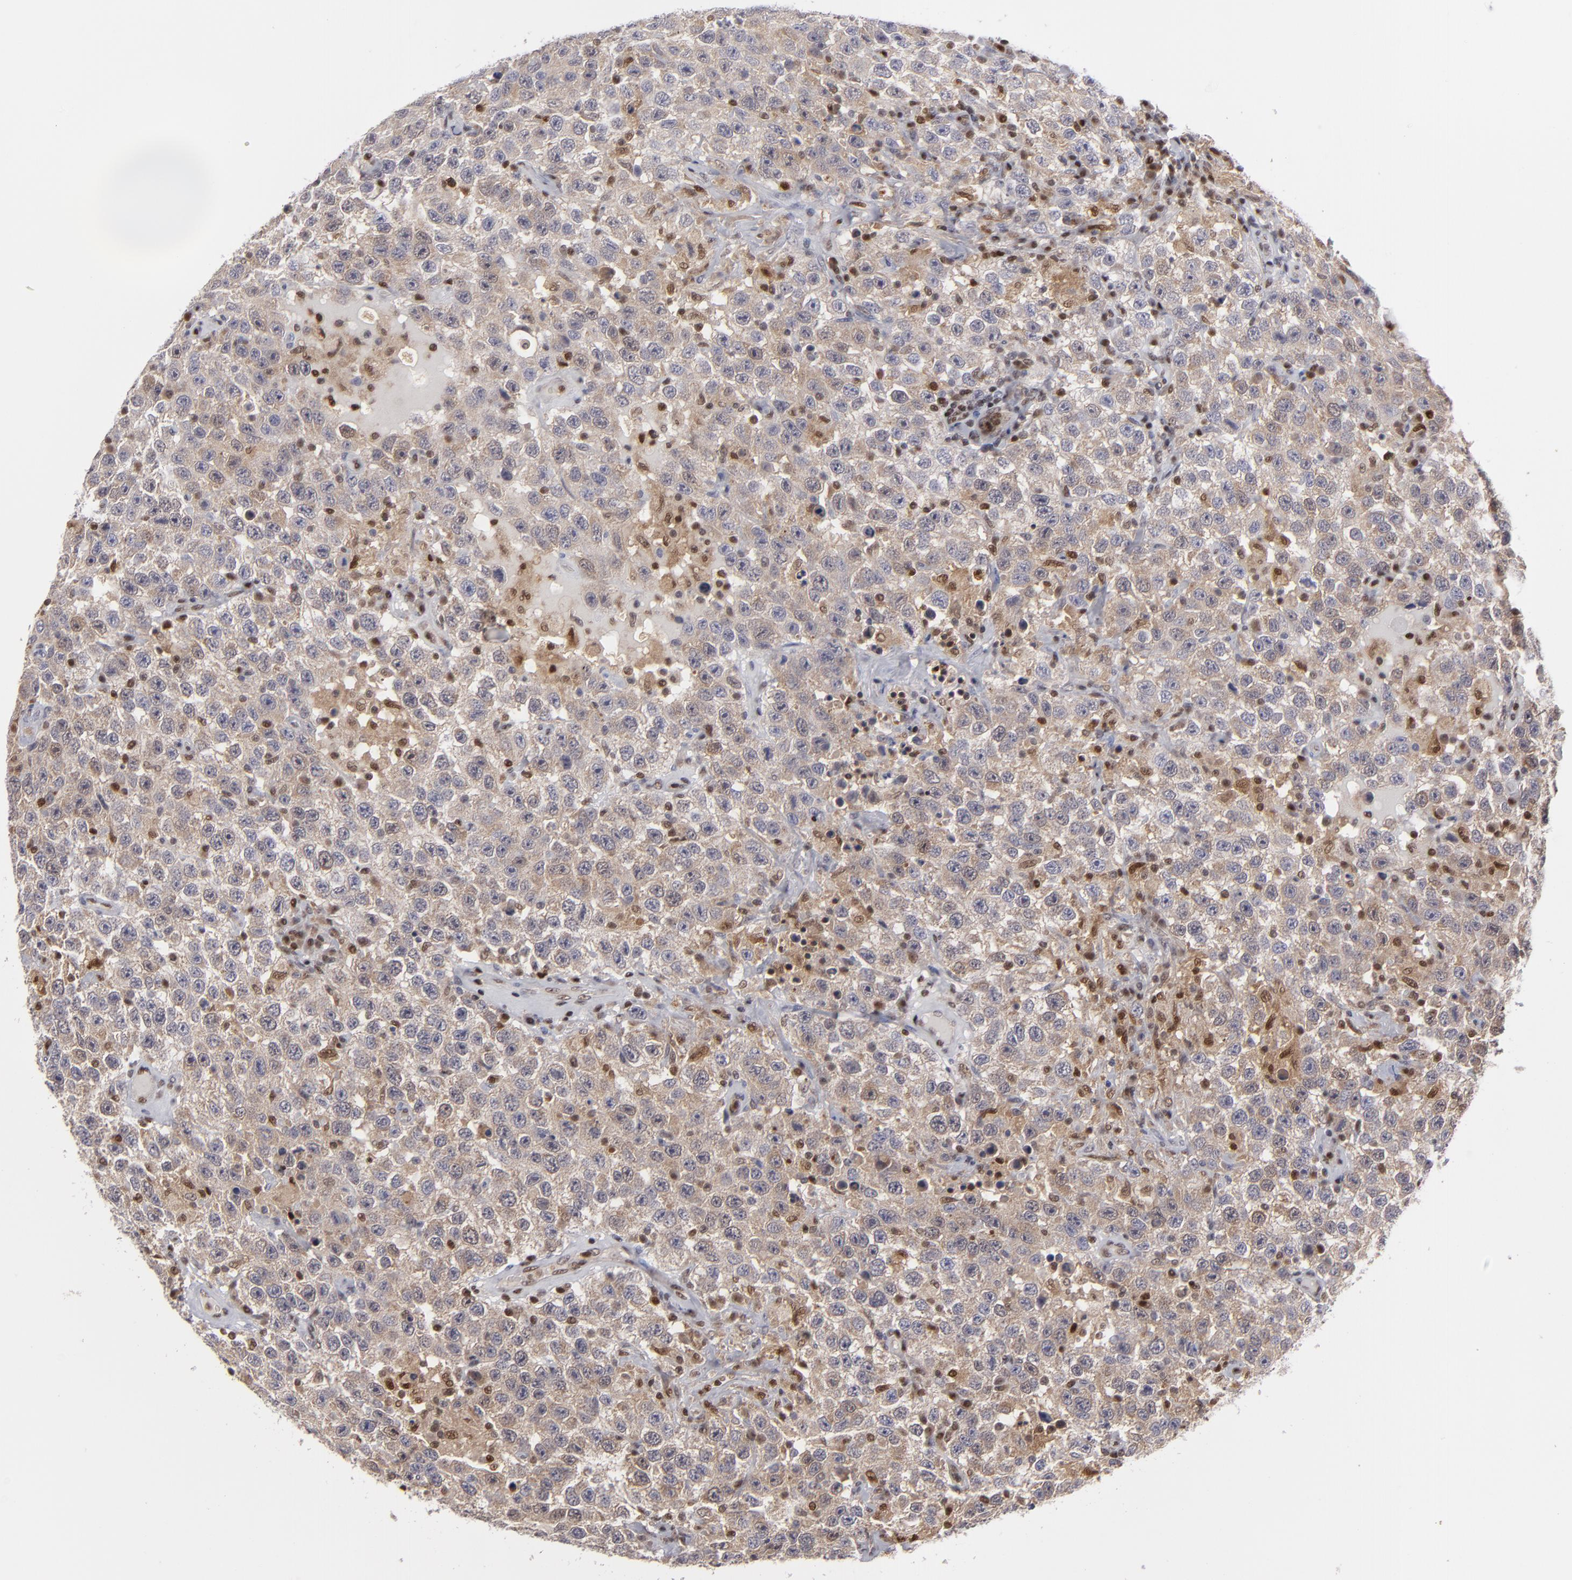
{"staining": {"intensity": "weak", "quantity": "25%-75%", "location": "cytoplasmic/membranous,nuclear"}, "tissue": "testis cancer", "cell_type": "Tumor cells", "image_type": "cancer", "snomed": [{"axis": "morphology", "description": "Seminoma, NOS"}, {"axis": "topography", "description": "Testis"}], "caption": "Immunohistochemical staining of human testis cancer exhibits low levels of weak cytoplasmic/membranous and nuclear expression in approximately 25%-75% of tumor cells.", "gene": "GSR", "patient": {"sex": "male", "age": 41}}